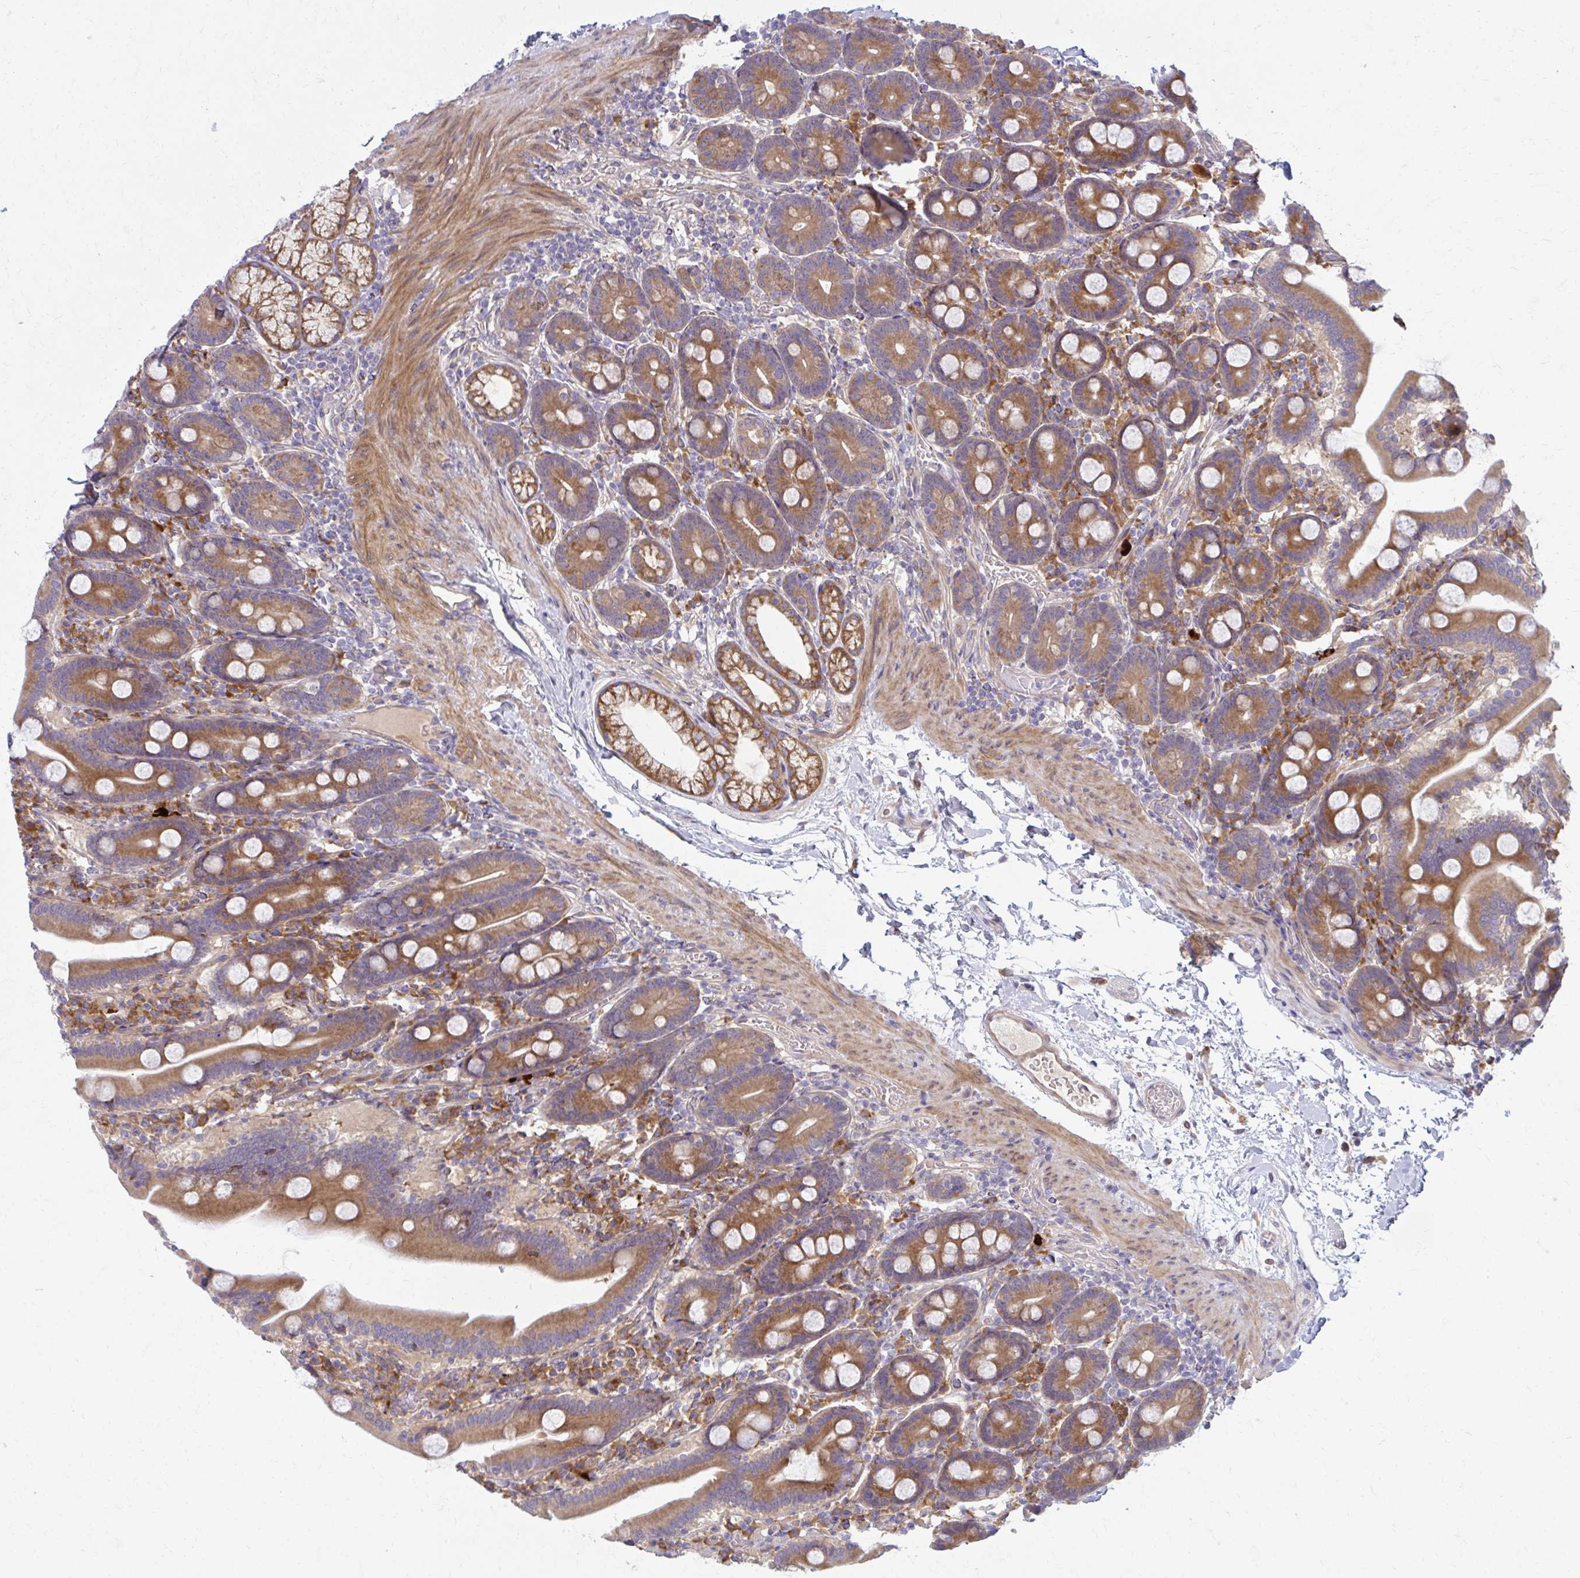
{"staining": {"intensity": "moderate", "quantity": ">75%", "location": "cytoplasmic/membranous"}, "tissue": "duodenum", "cell_type": "Glandular cells", "image_type": "normal", "snomed": [{"axis": "morphology", "description": "Normal tissue, NOS"}, {"axis": "topography", "description": "Duodenum"}], "caption": "Brown immunohistochemical staining in benign duodenum displays moderate cytoplasmic/membranous positivity in approximately >75% of glandular cells.", "gene": "CEMP1", "patient": {"sex": "male", "age": 55}}